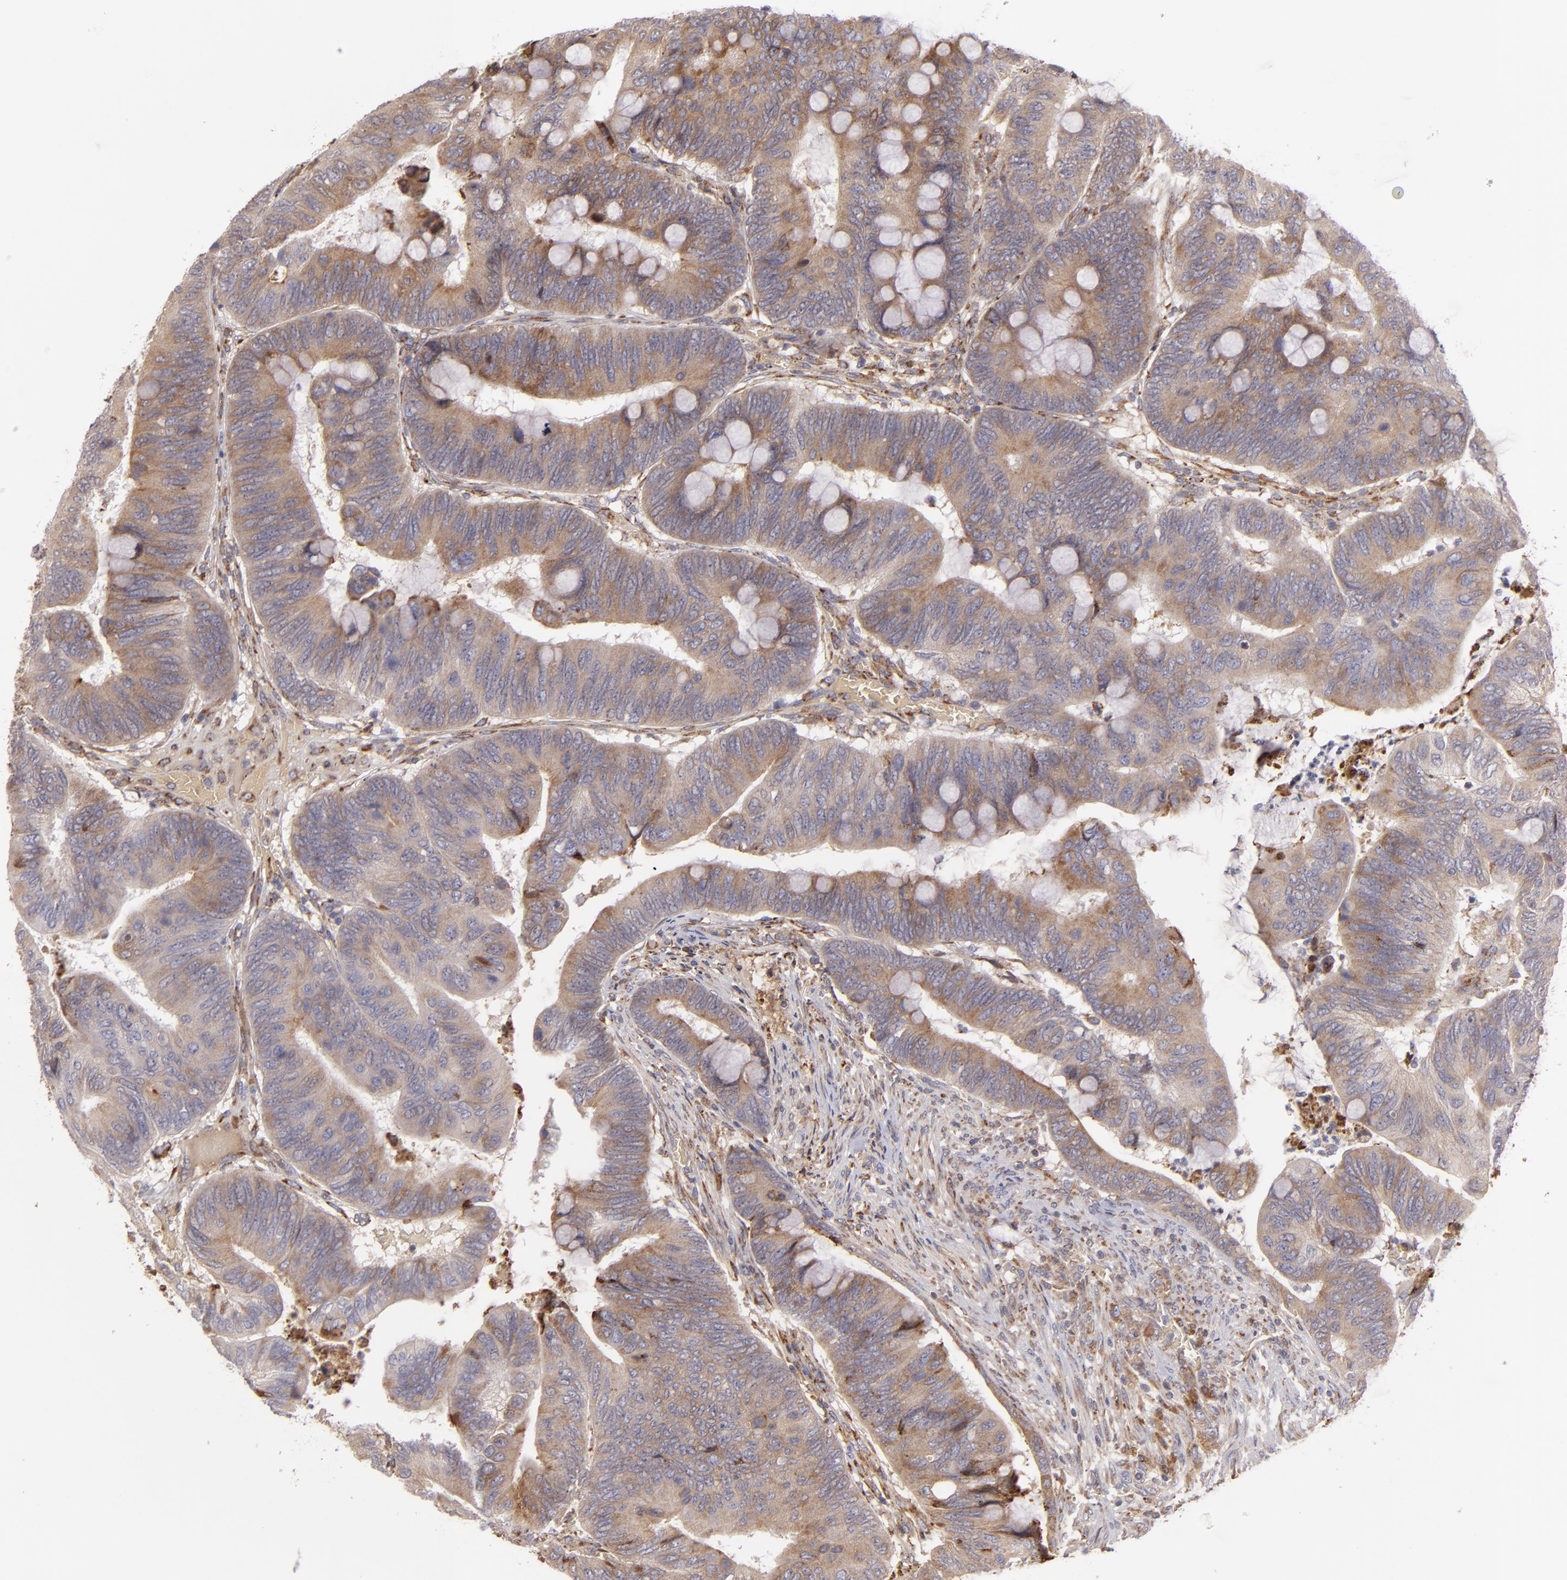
{"staining": {"intensity": "moderate", "quantity": ">75%", "location": "cytoplasmic/membranous"}, "tissue": "colorectal cancer", "cell_type": "Tumor cells", "image_type": "cancer", "snomed": [{"axis": "morphology", "description": "Normal tissue, NOS"}, {"axis": "morphology", "description": "Adenocarcinoma, NOS"}, {"axis": "topography", "description": "Rectum"}], "caption": "Adenocarcinoma (colorectal) stained for a protein exhibits moderate cytoplasmic/membranous positivity in tumor cells.", "gene": "CFB", "patient": {"sex": "male", "age": 92}}